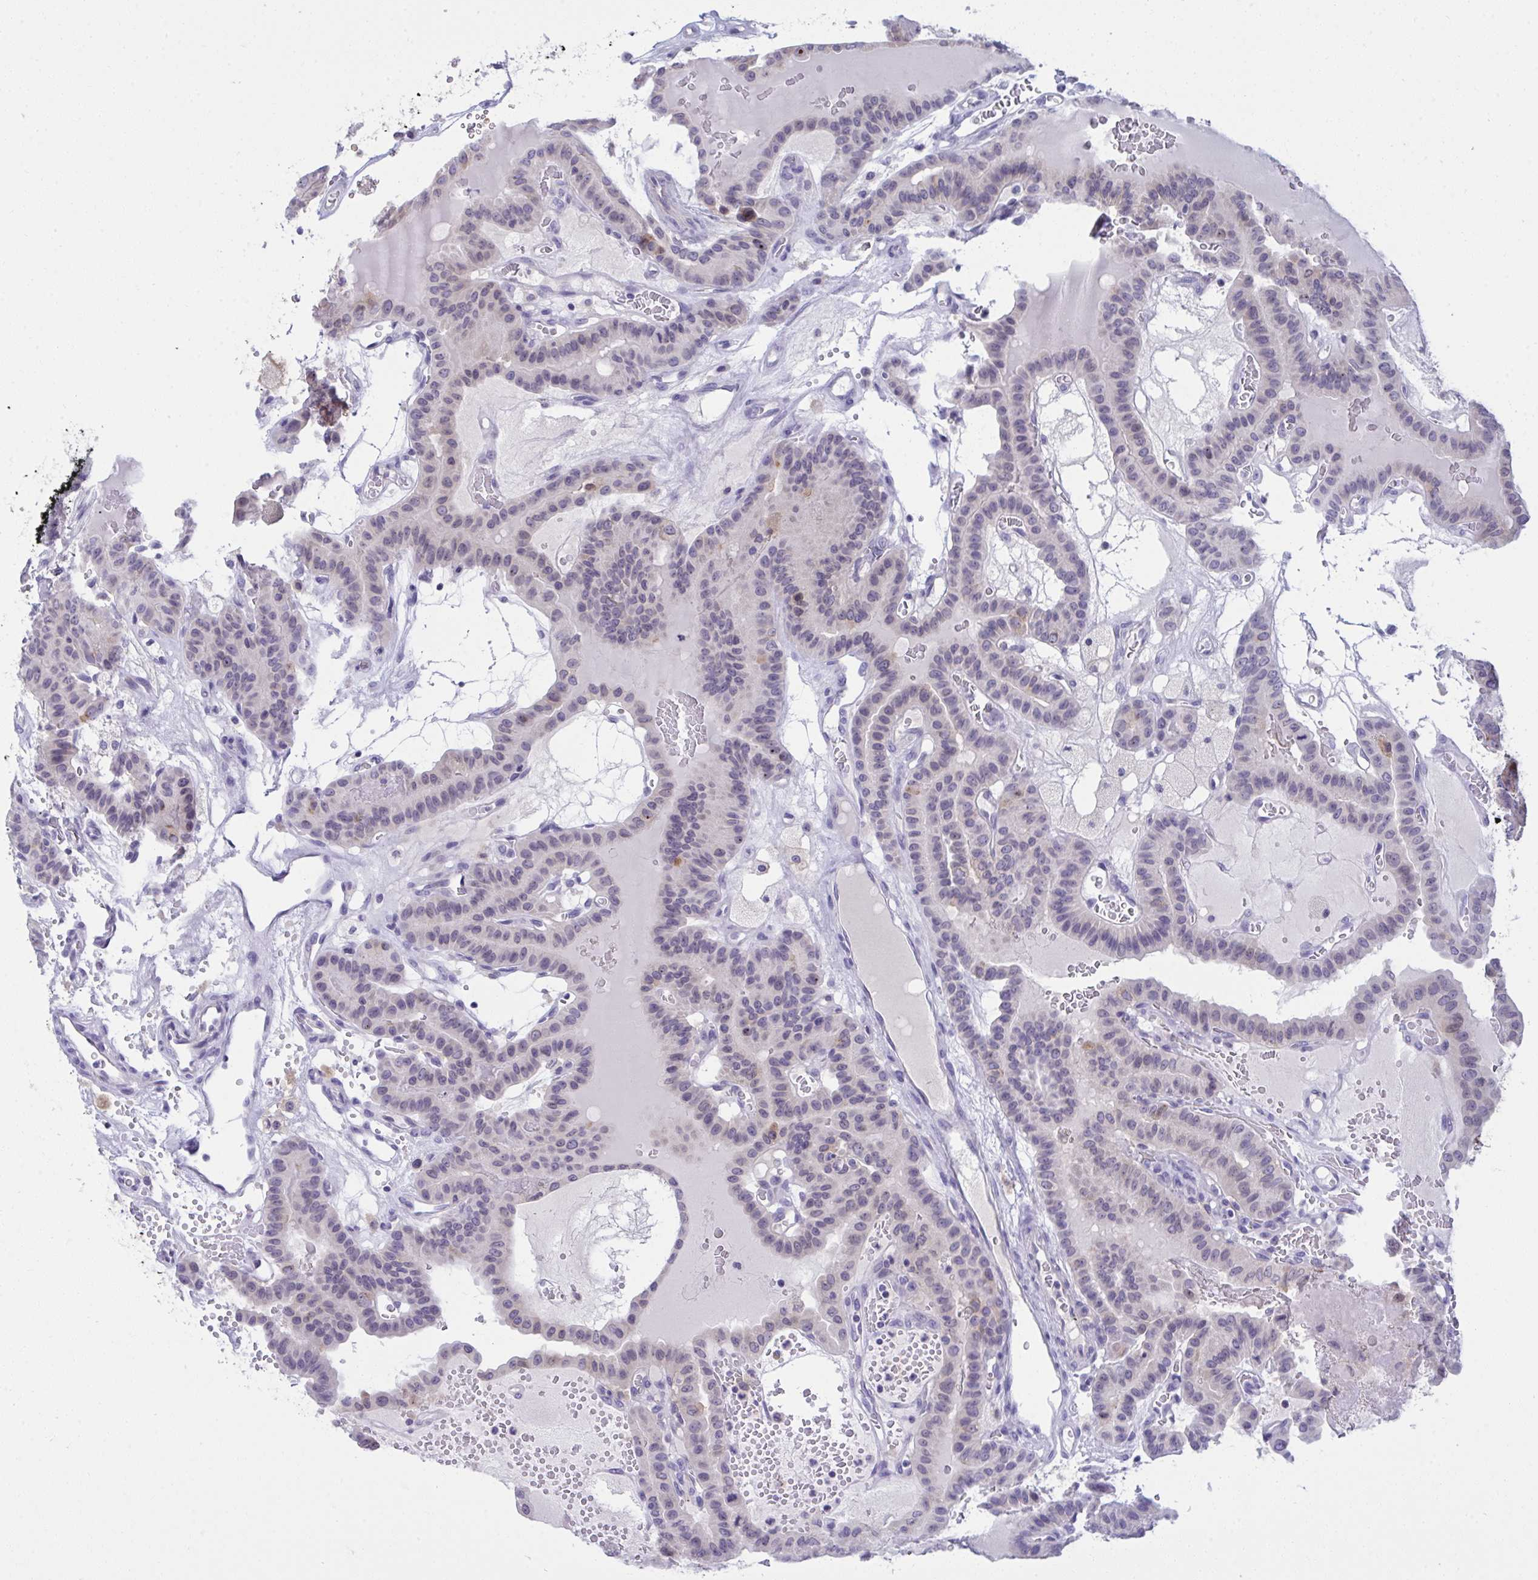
{"staining": {"intensity": "negative", "quantity": "none", "location": "none"}, "tissue": "thyroid cancer", "cell_type": "Tumor cells", "image_type": "cancer", "snomed": [{"axis": "morphology", "description": "Papillary adenocarcinoma, NOS"}, {"axis": "topography", "description": "Thyroid gland"}], "caption": "Tumor cells are negative for protein expression in human thyroid cancer. The staining is performed using DAB brown chromogen with nuclei counter-stained in using hematoxylin.", "gene": "RGPD5", "patient": {"sex": "male", "age": 87}}